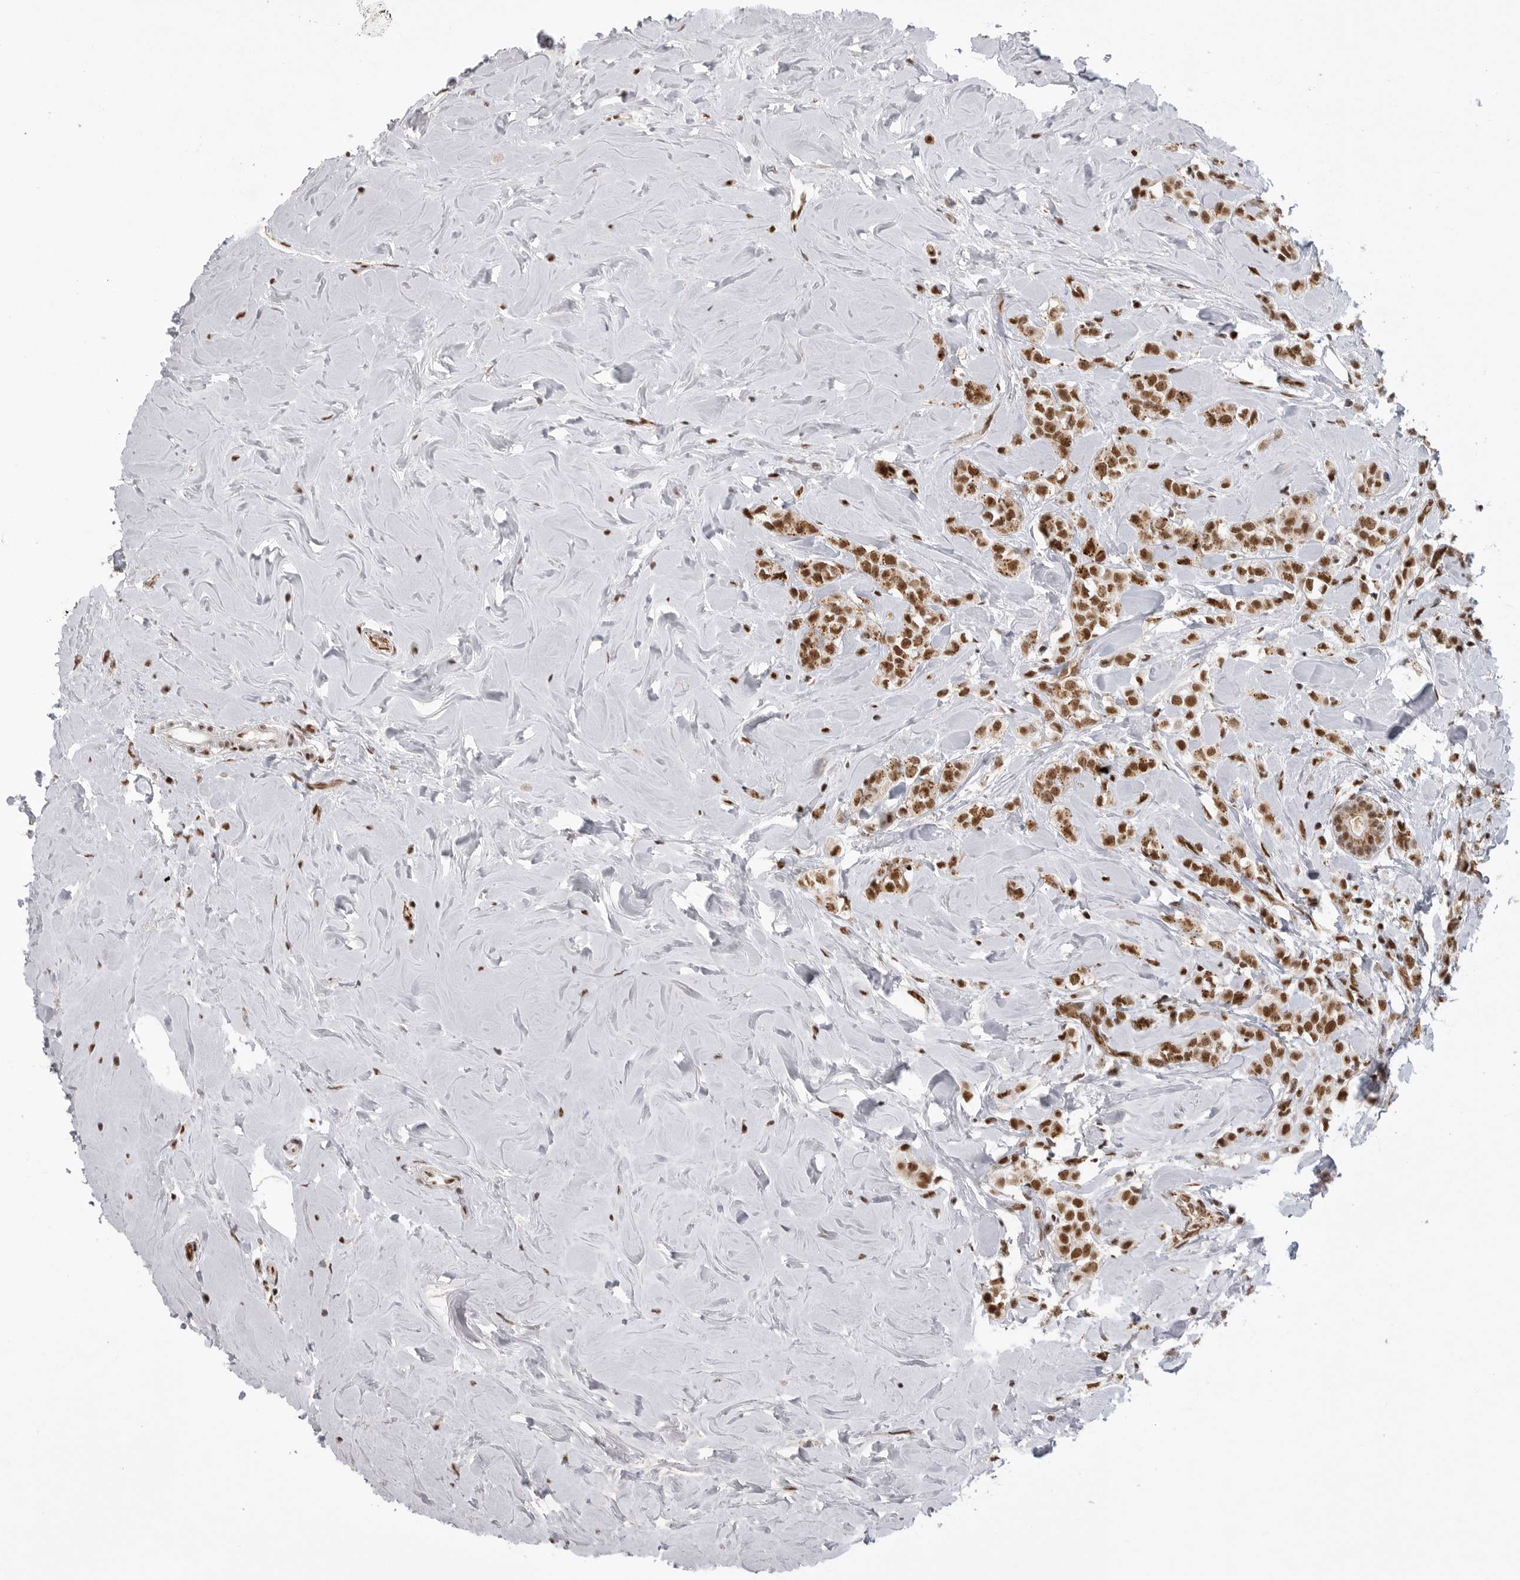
{"staining": {"intensity": "strong", "quantity": ">75%", "location": "nuclear"}, "tissue": "breast cancer", "cell_type": "Tumor cells", "image_type": "cancer", "snomed": [{"axis": "morphology", "description": "Lobular carcinoma"}, {"axis": "topography", "description": "Breast"}], "caption": "High-magnification brightfield microscopy of lobular carcinoma (breast) stained with DAB (brown) and counterstained with hematoxylin (blue). tumor cells exhibit strong nuclear positivity is appreciated in approximately>75% of cells.", "gene": "PPP1R8", "patient": {"sex": "female", "age": 47}}